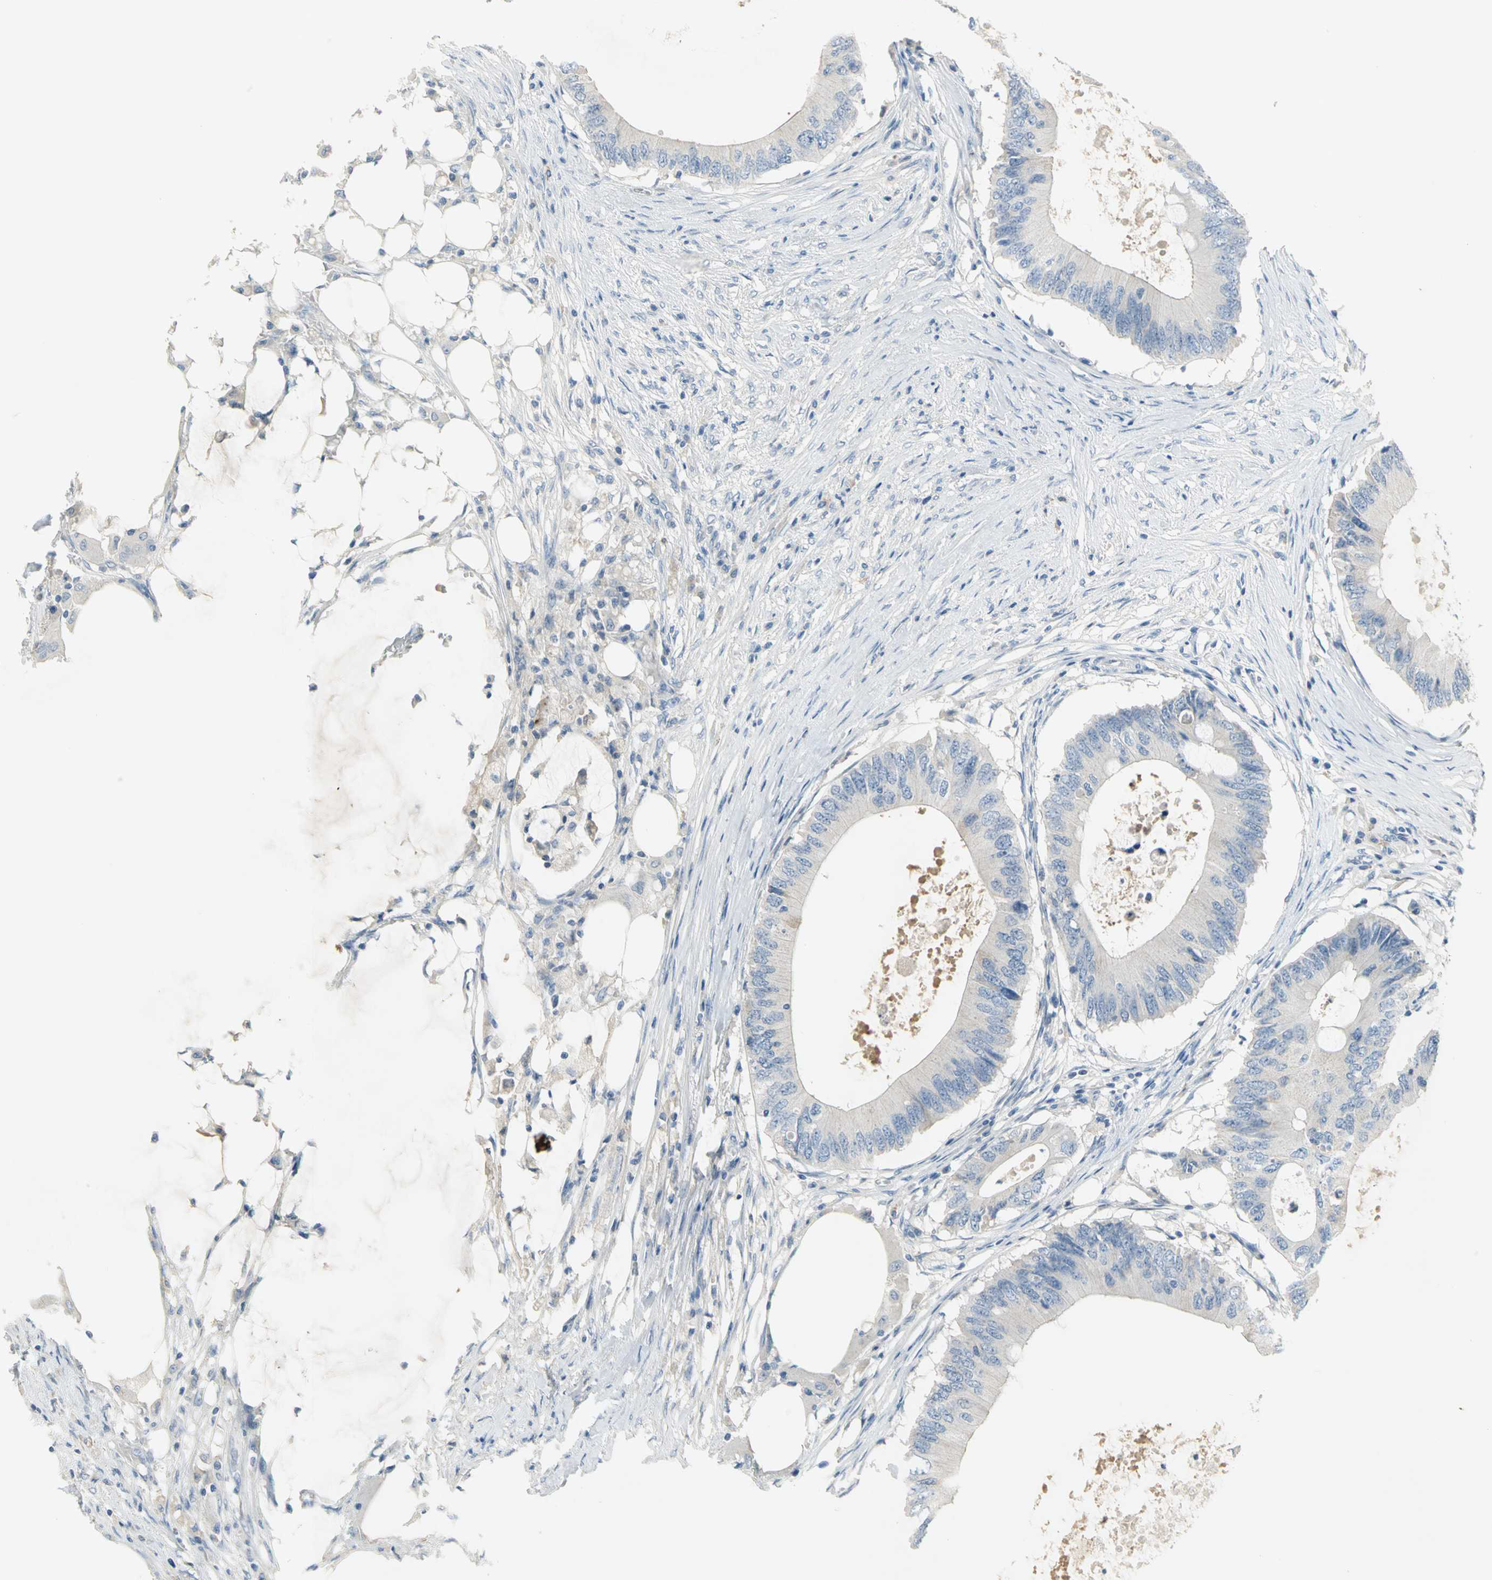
{"staining": {"intensity": "negative", "quantity": "none", "location": "none"}, "tissue": "colorectal cancer", "cell_type": "Tumor cells", "image_type": "cancer", "snomed": [{"axis": "morphology", "description": "Adenocarcinoma, NOS"}, {"axis": "topography", "description": "Colon"}], "caption": "This is an immunohistochemistry (IHC) histopathology image of colorectal adenocarcinoma. There is no expression in tumor cells.", "gene": "ZIC1", "patient": {"sex": "male", "age": 71}}